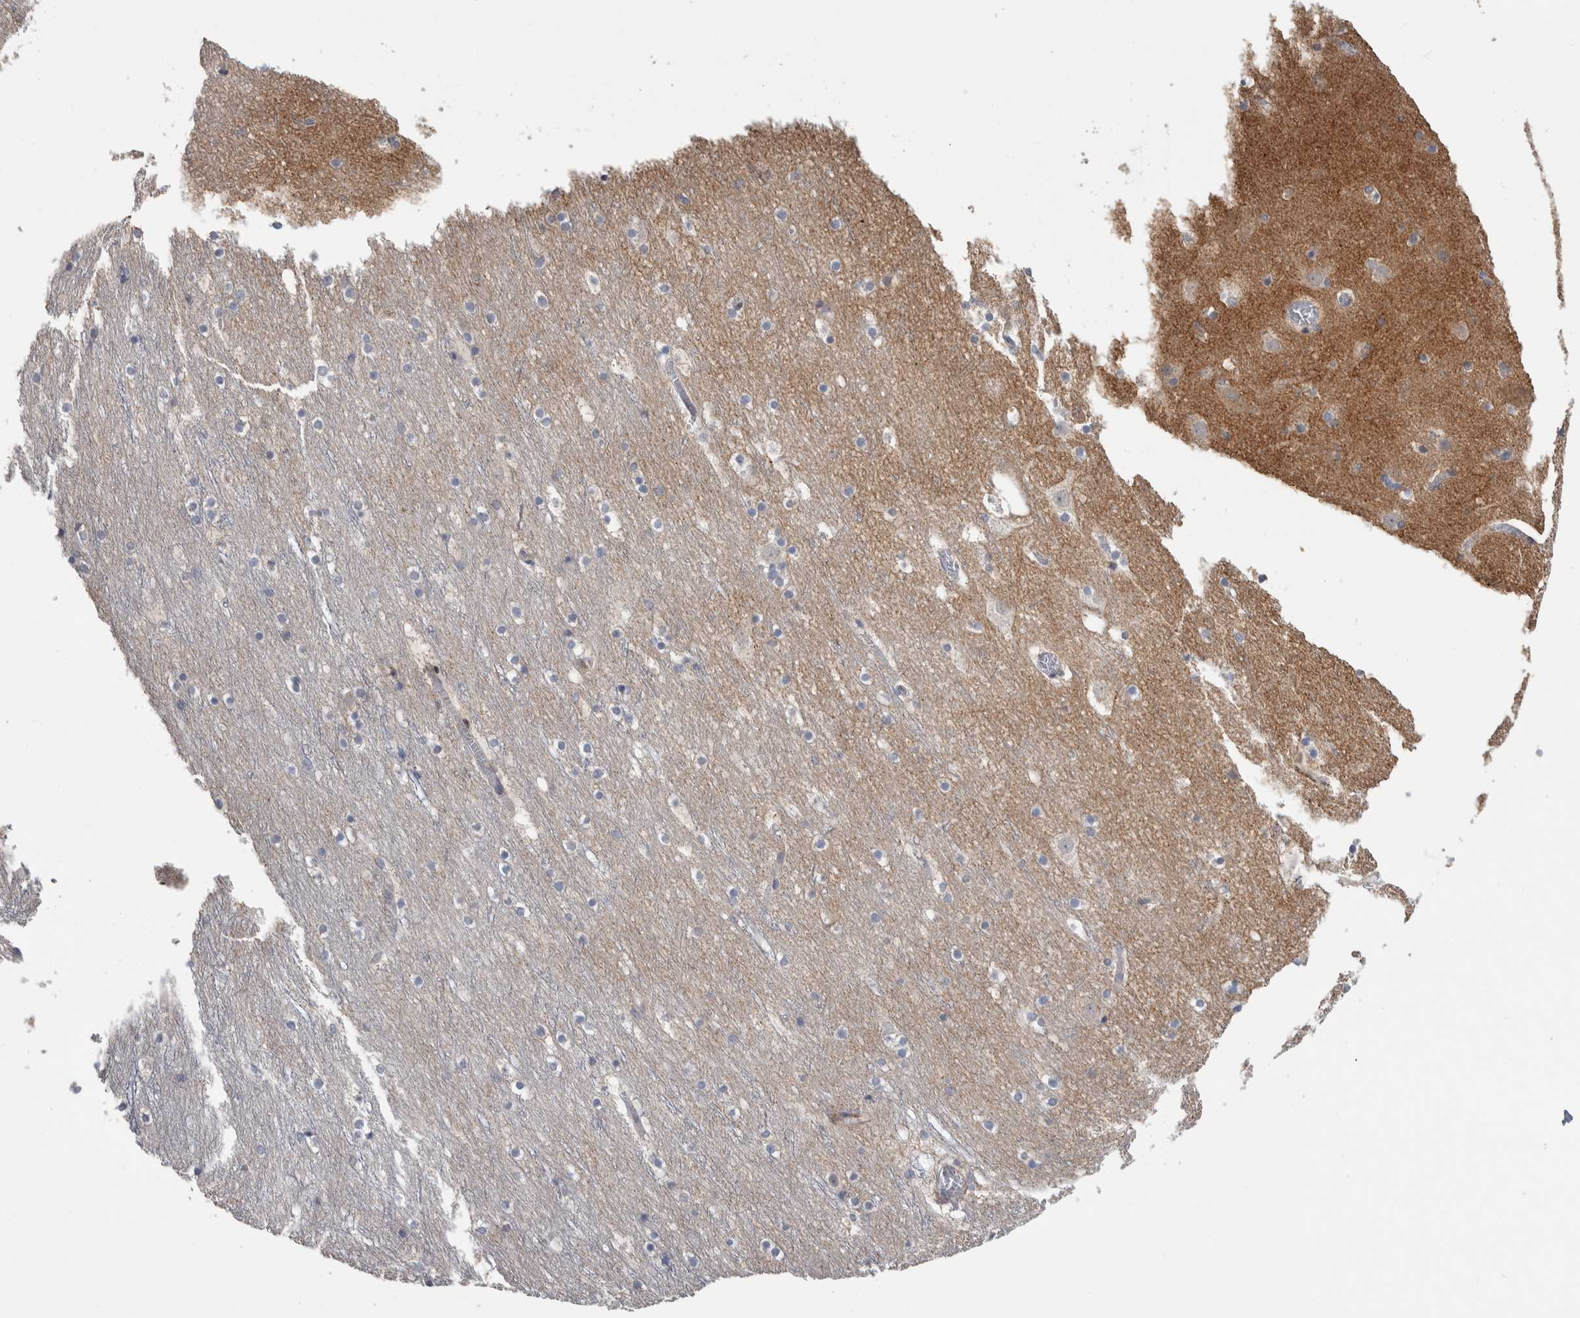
{"staining": {"intensity": "weak", "quantity": "25%-75%", "location": "cytoplasmic/membranous"}, "tissue": "cerebral cortex", "cell_type": "Endothelial cells", "image_type": "normal", "snomed": [{"axis": "morphology", "description": "Normal tissue, NOS"}, {"axis": "topography", "description": "Cerebral cortex"}], "caption": "Immunohistochemical staining of unremarkable human cerebral cortex shows weak cytoplasmic/membranous protein expression in approximately 25%-75% of endothelial cells. The staining was performed using DAB (3,3'-diaminobenzidine), with brown indicating positive protein expression. Nuclei are stained blue with hematoxylin.", "gene": "FAM83G", "patient": {"sex": "male", "age": 45}}